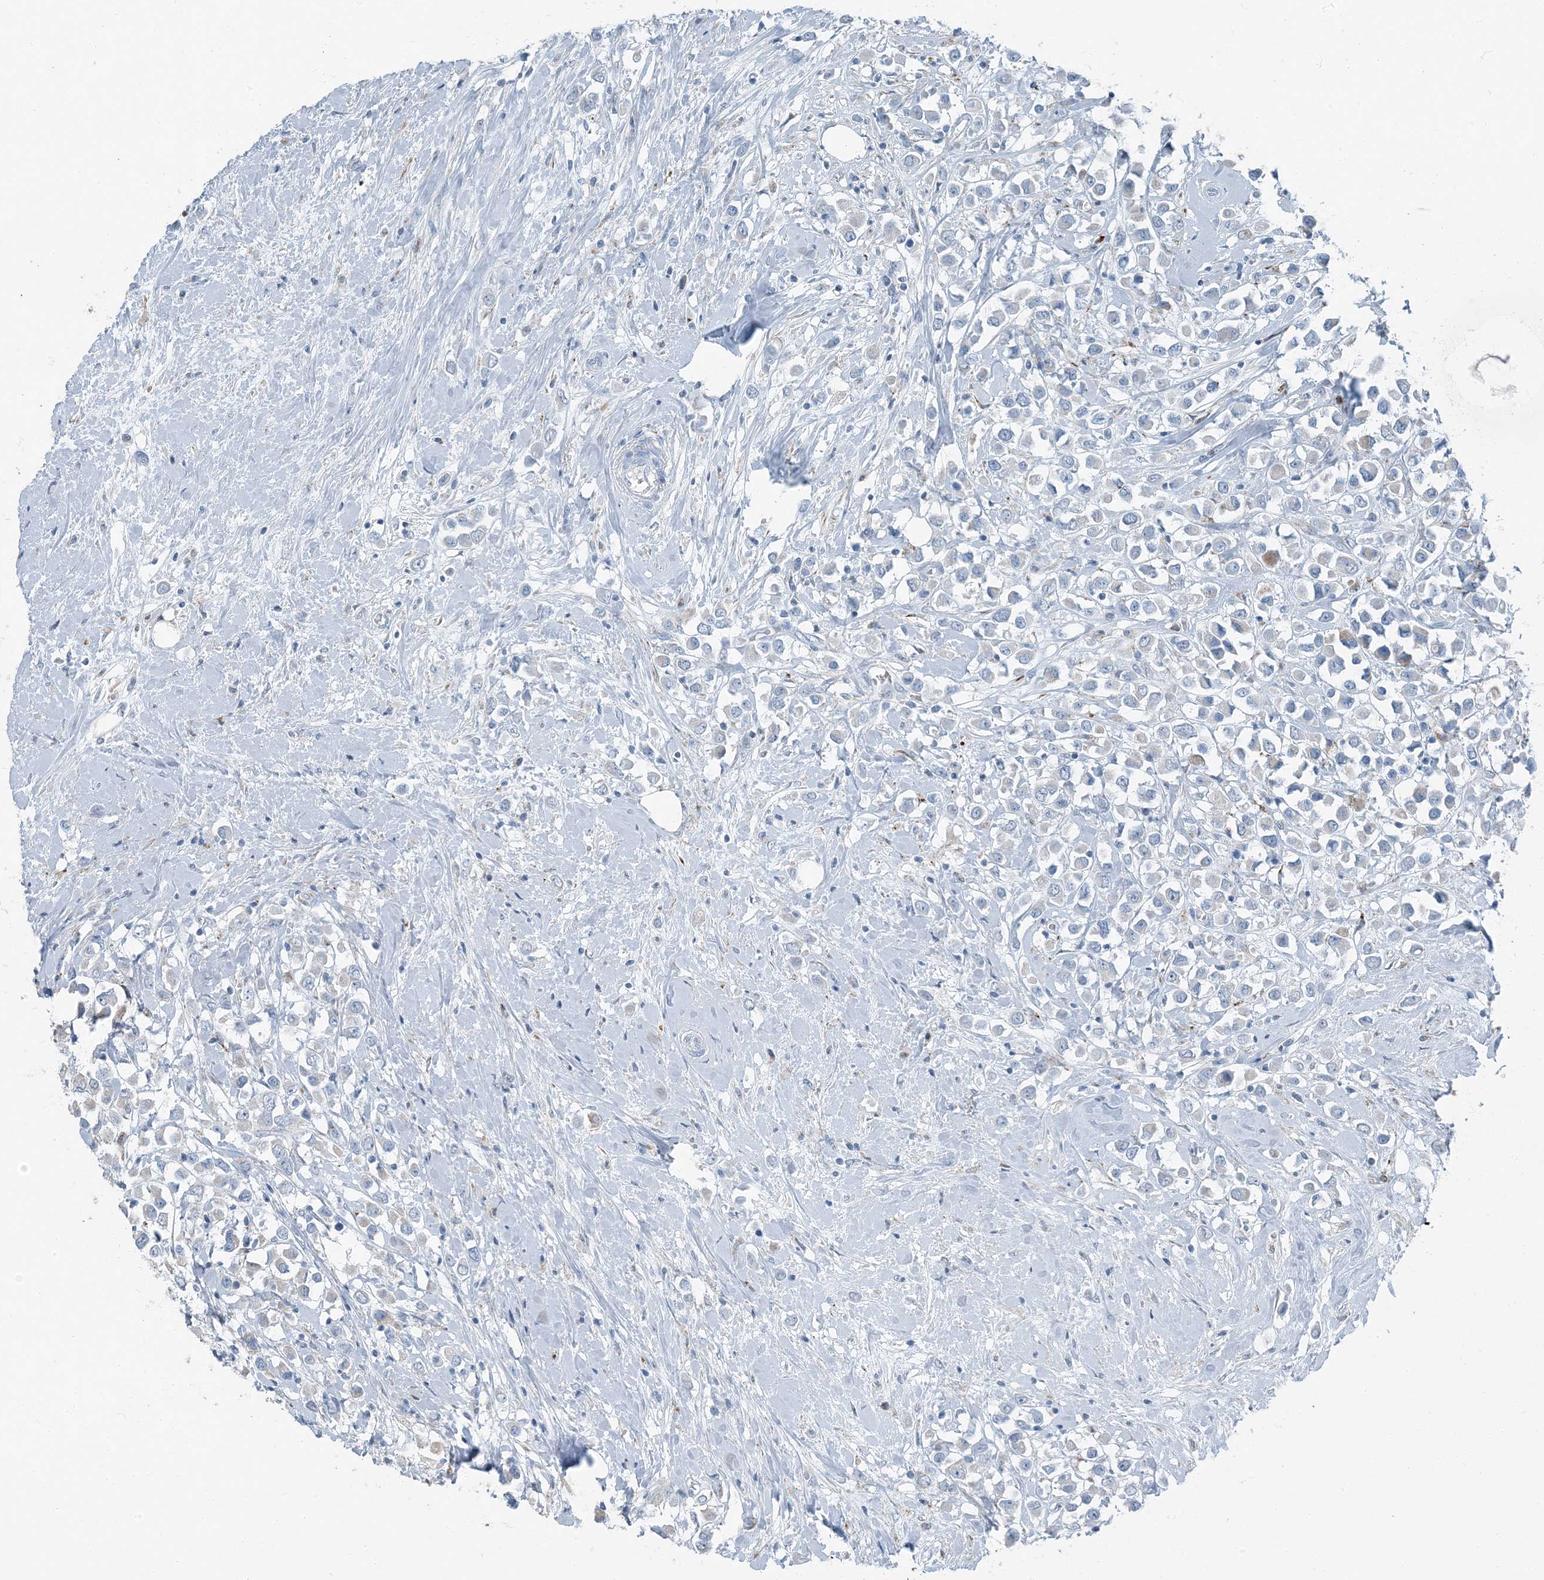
{"staining": {"intensity": "moderate", "quantity": "<25%", "location": "cytoplasmic/membranous"}, "tissue": "breast cancer", "cell_type": "Tumor cells", "image_type": "cancer", "snomed": [{"axis": "morphology", "description": "Duct carcinoma"}, {"axis": "topography", "description": "Breast"}], "caption": "Tumor cells display moderate cytoplasmic/membranous positivity in approximately <25% of cells in breast cancer (invasive ductal carcinoma).", "gene": "FAM162A", "patient": {"sex": "female", "age": 61}}